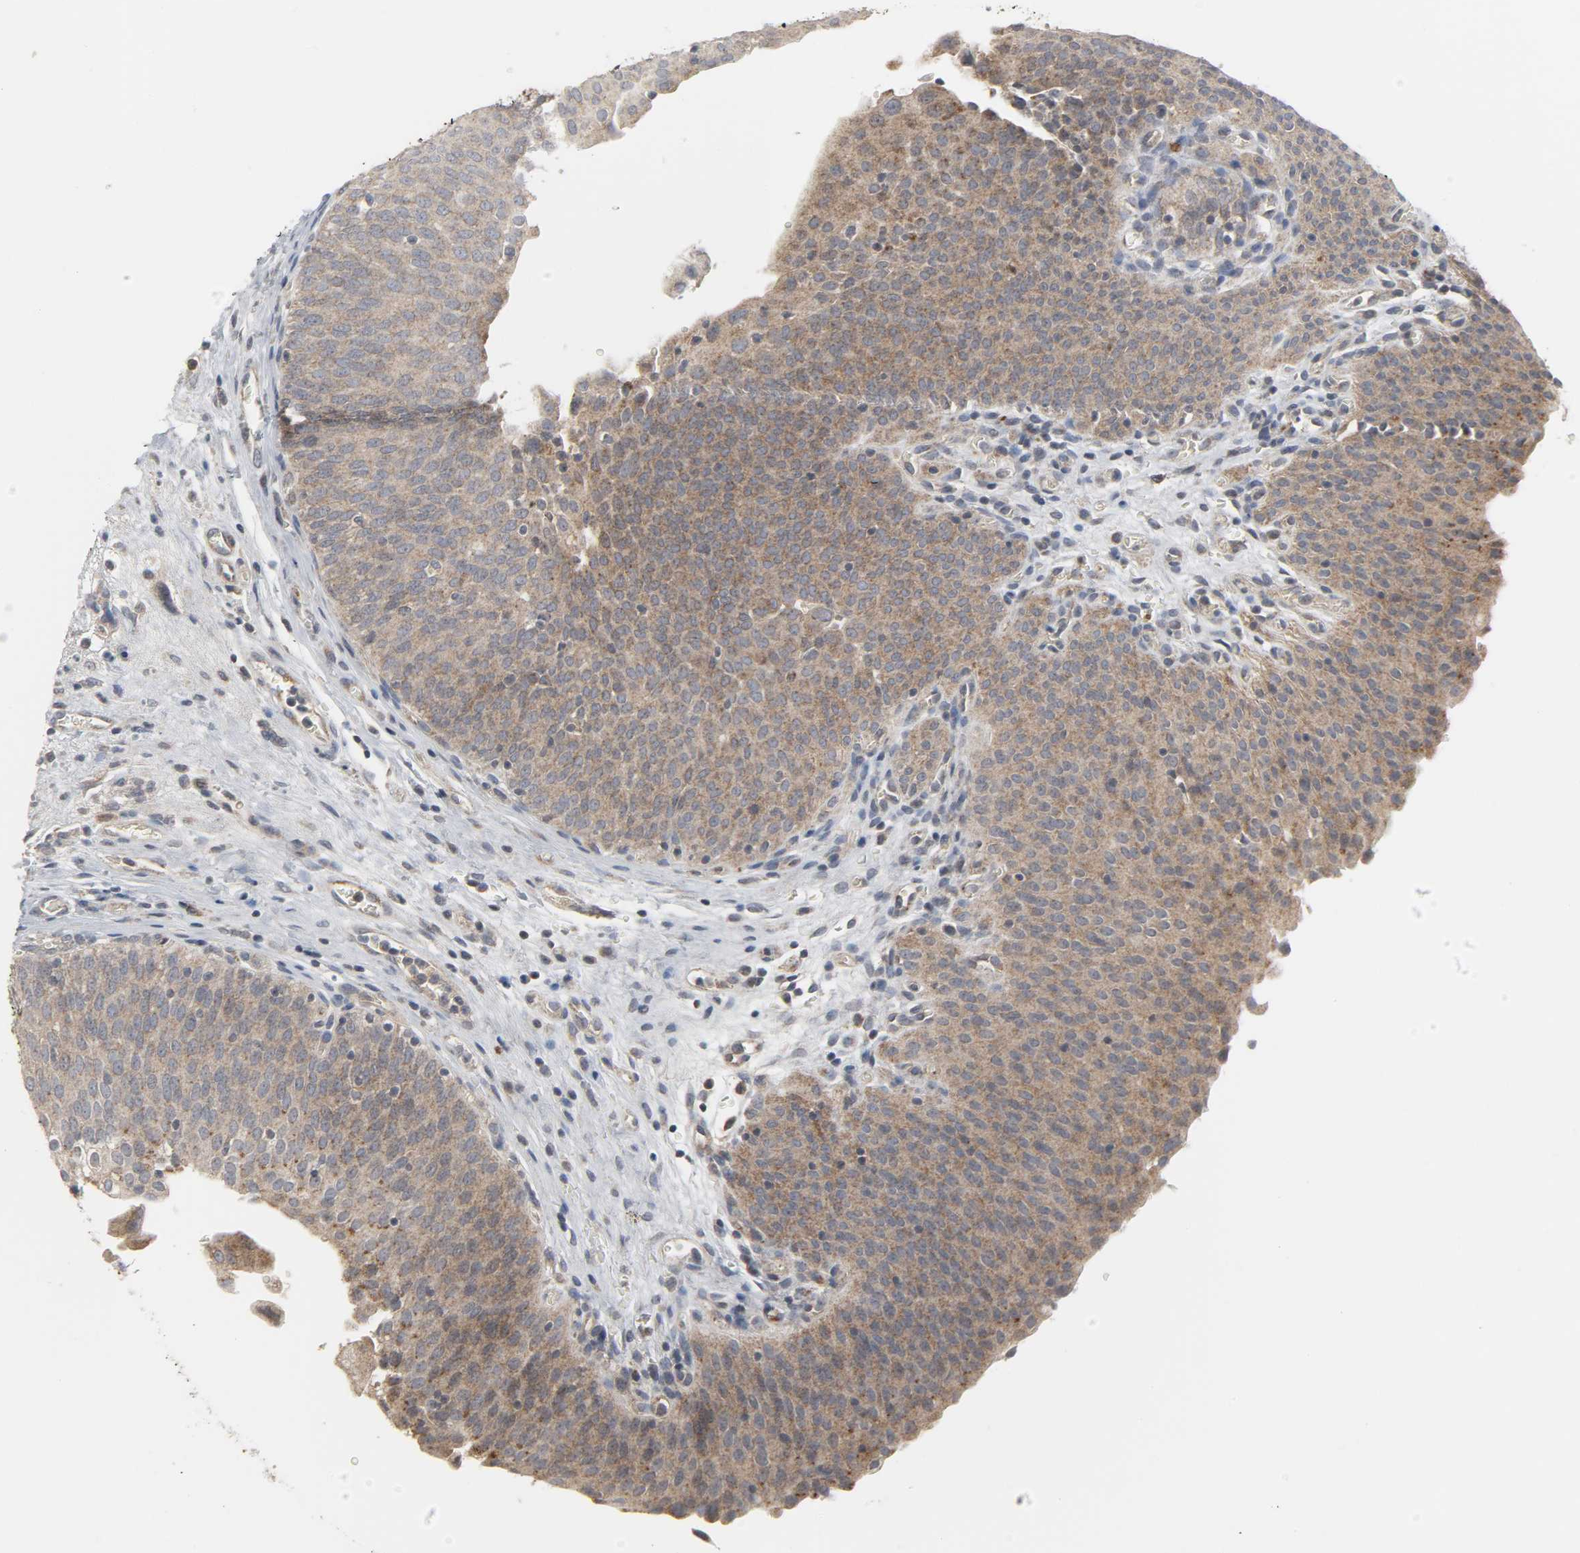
{"staining": {"intensity": "strong", "quantity": ">75%", "location": "cytoplasmic/membranous"}, "tissue": "urinary bladder", "cell_type": "Urothelial cells", "image_type": "normal", "snomed": [{"axis": "morphology", "description": "Normal tissue, NOS"}, {"axis": "morphology", "description": "Dysplasia, NOS"}, {"axis": "topography", "description": "Urinary bladder"}], "caption": "Immunohistochemistry (DAB (3,3'-diaminobenzidine)) staining of normal human urinary bladder demonstrates strong cytoplasmic/membranous protein expression in approximately >75% of urothelial cells.", "gene": "CLIP1", "patient": {"sex": "male", "age": 35}}